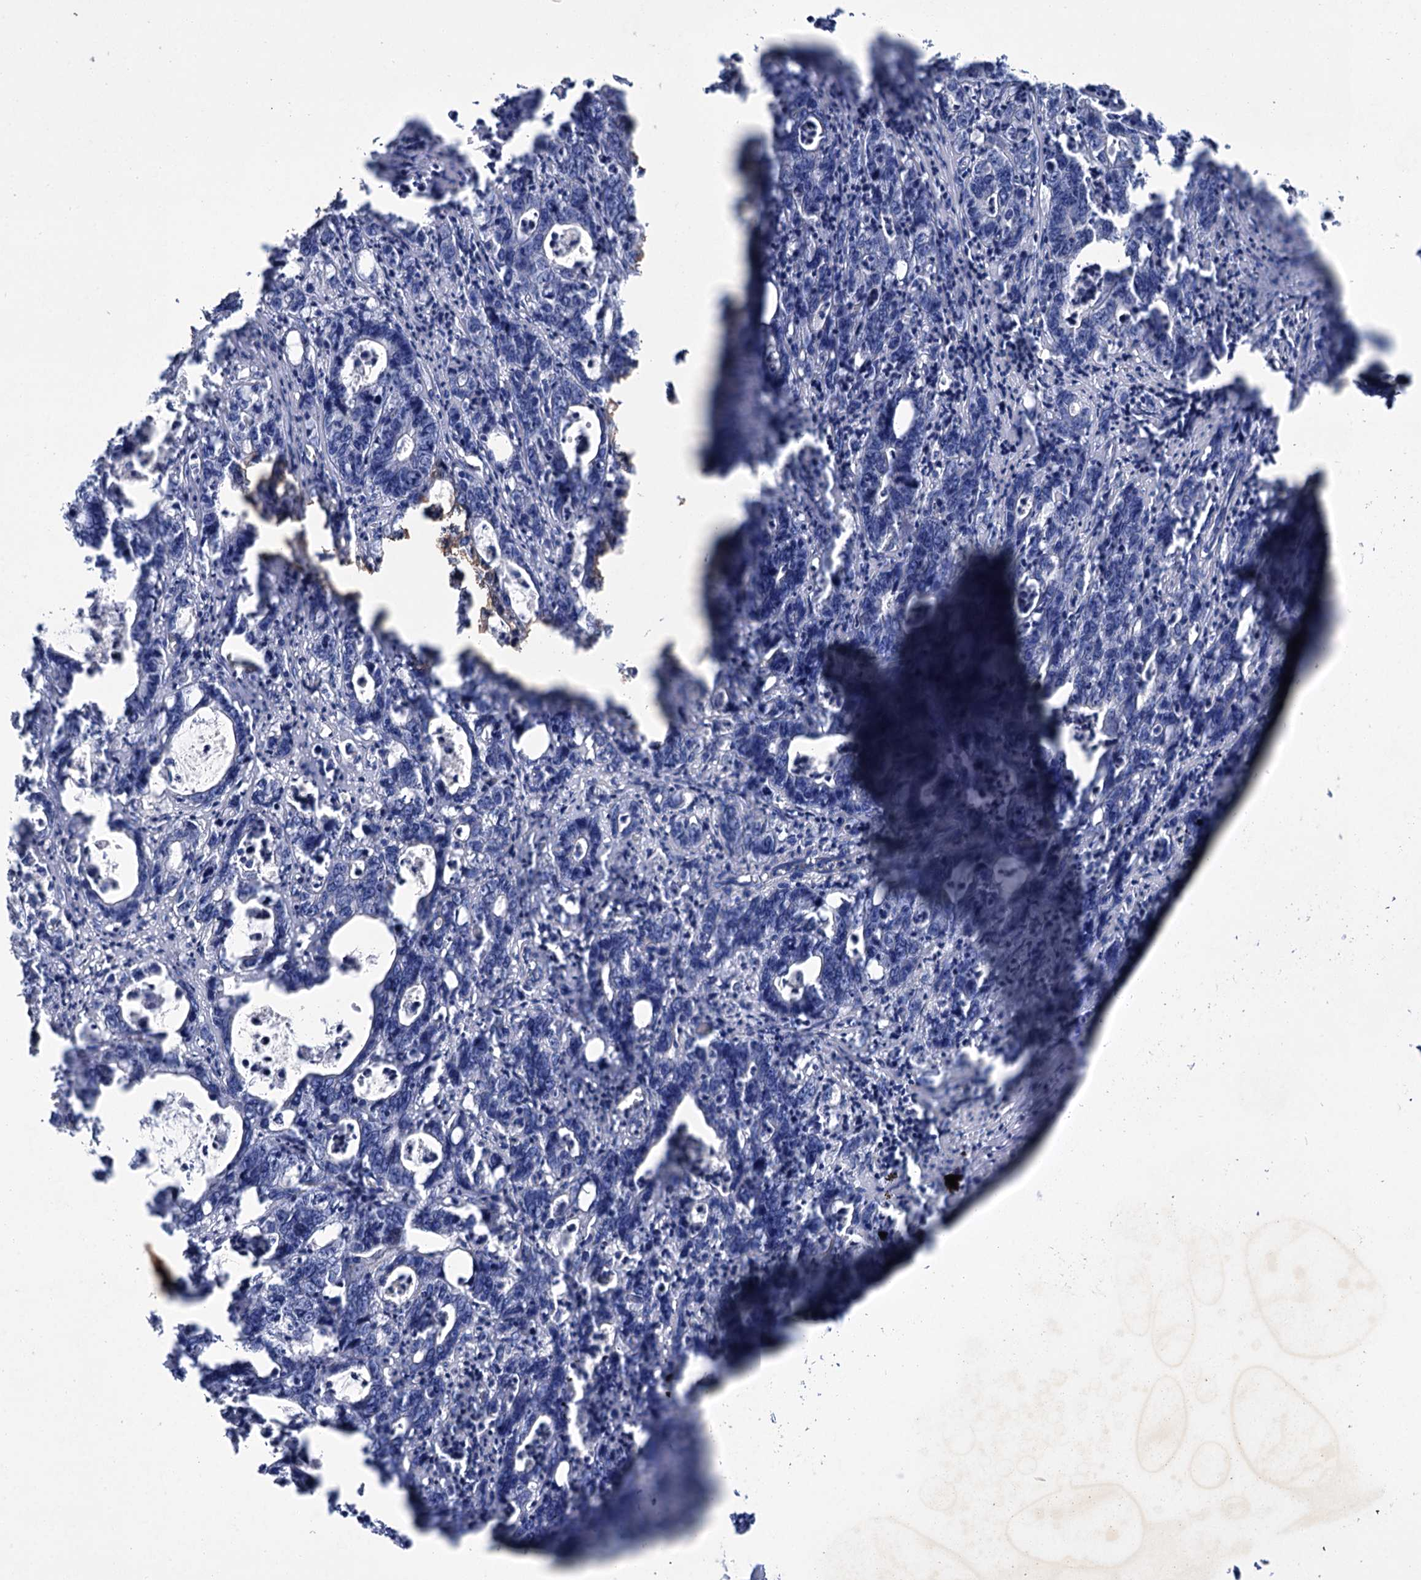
{"staining": {"intensity": "negative", "quantity": "none", "location": "none"}, "tissue": "colorectal cancer", "cell_type": "Tumor cells", "image_type": "cancer", "snomed": [{"axis": "morphology", "description": "Adenocarcinoma, NOS"}, {"axis": "topography", "description": "Colon"}], "caption": "DAB (3,3'-diaminobenzidine) immunohistochemical staining of human colorectal cancer (adenocarcinoma) shows no significant positivity in tumor cells.", "gene": "LYZL4", "patient": {"sex": "female", "age": 75}}